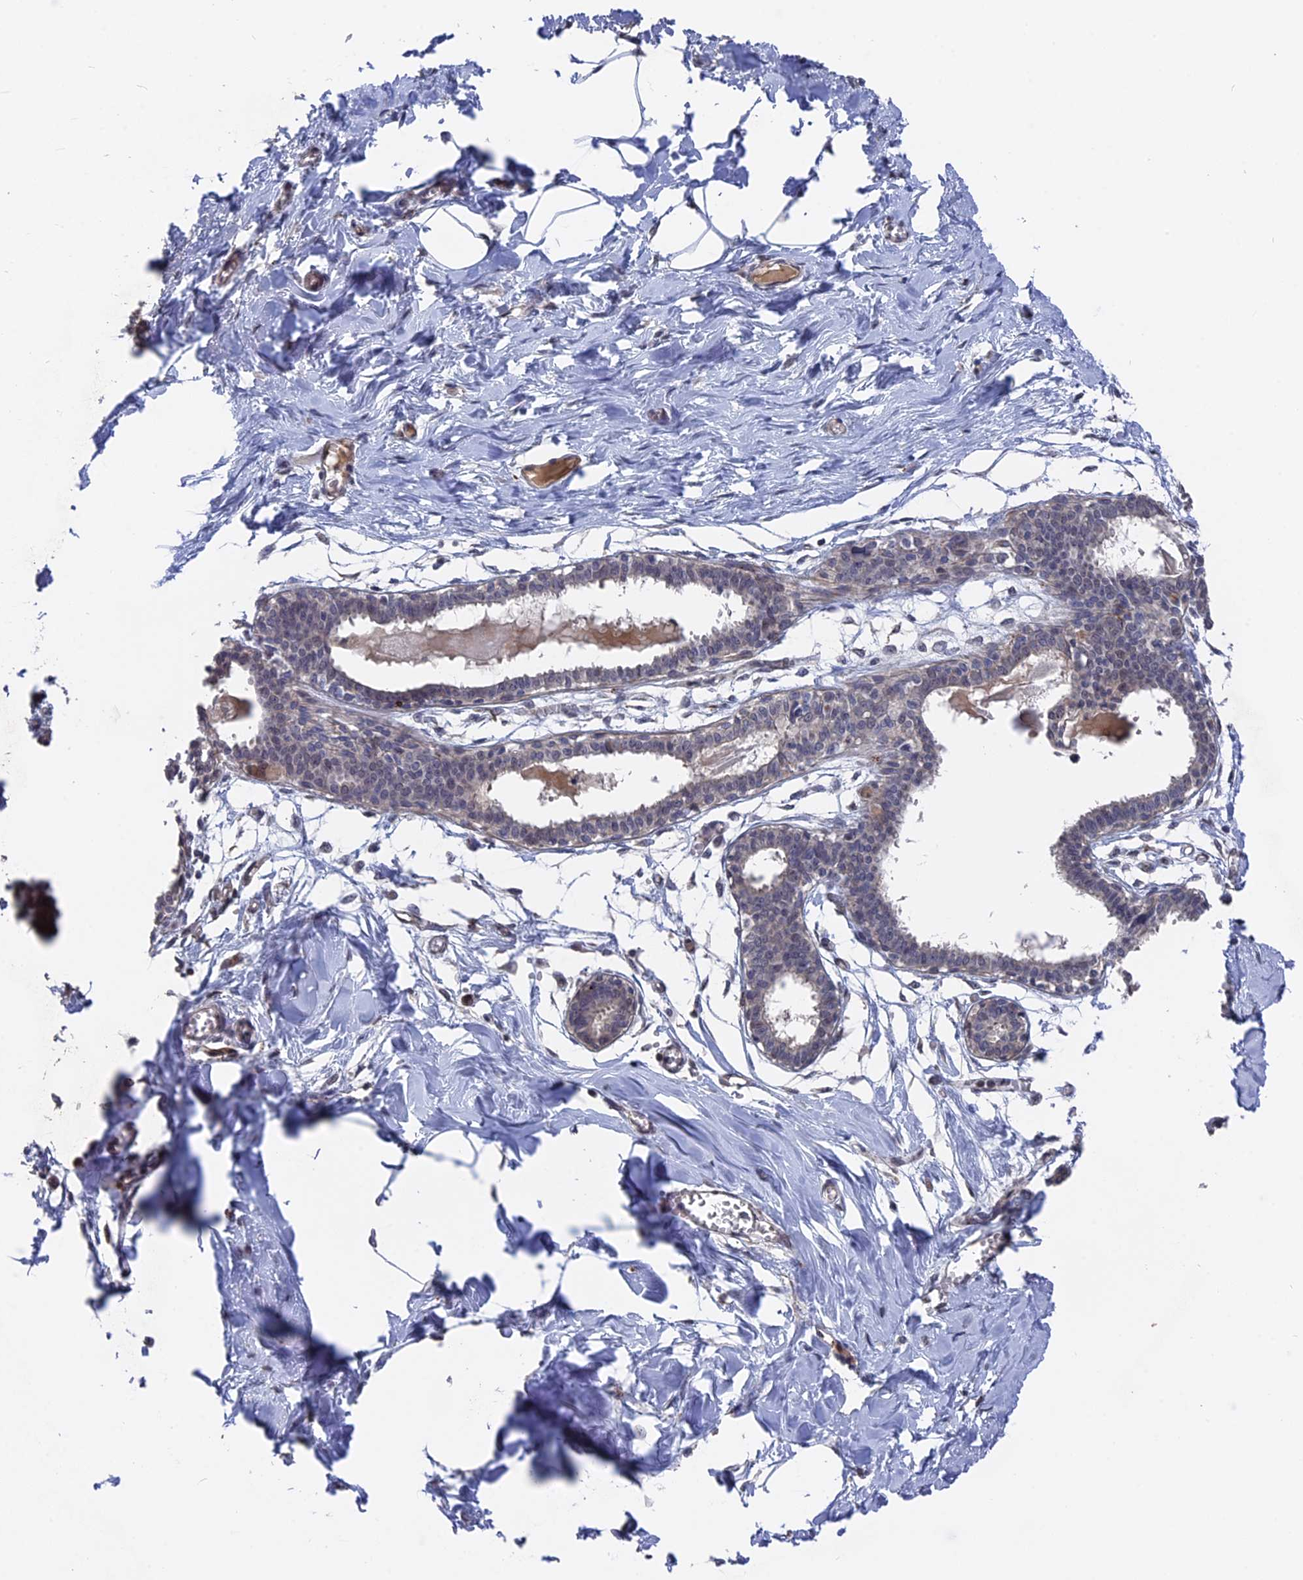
{"staining": {"intensity": "negative", "quantity": "none", "location": "none"}, "tissue": "breast", "cell_type": "Adipocytes", "image_type": "normal", "snomed": [{"axis": "morphology", "description": "Normal tissue, NOS"}, {"axis": "topography", "description": "Breast"}], "caption": "A high-resolution micrograph shows immunohistochemistry staining of normal breast, which demonstrates no significant expression in adipocytes. (Immunohistochemistry, brightfield microscopy, high magnification).", "gene": "NOSIP", "patient": {"sex": "female", "age": 27}}